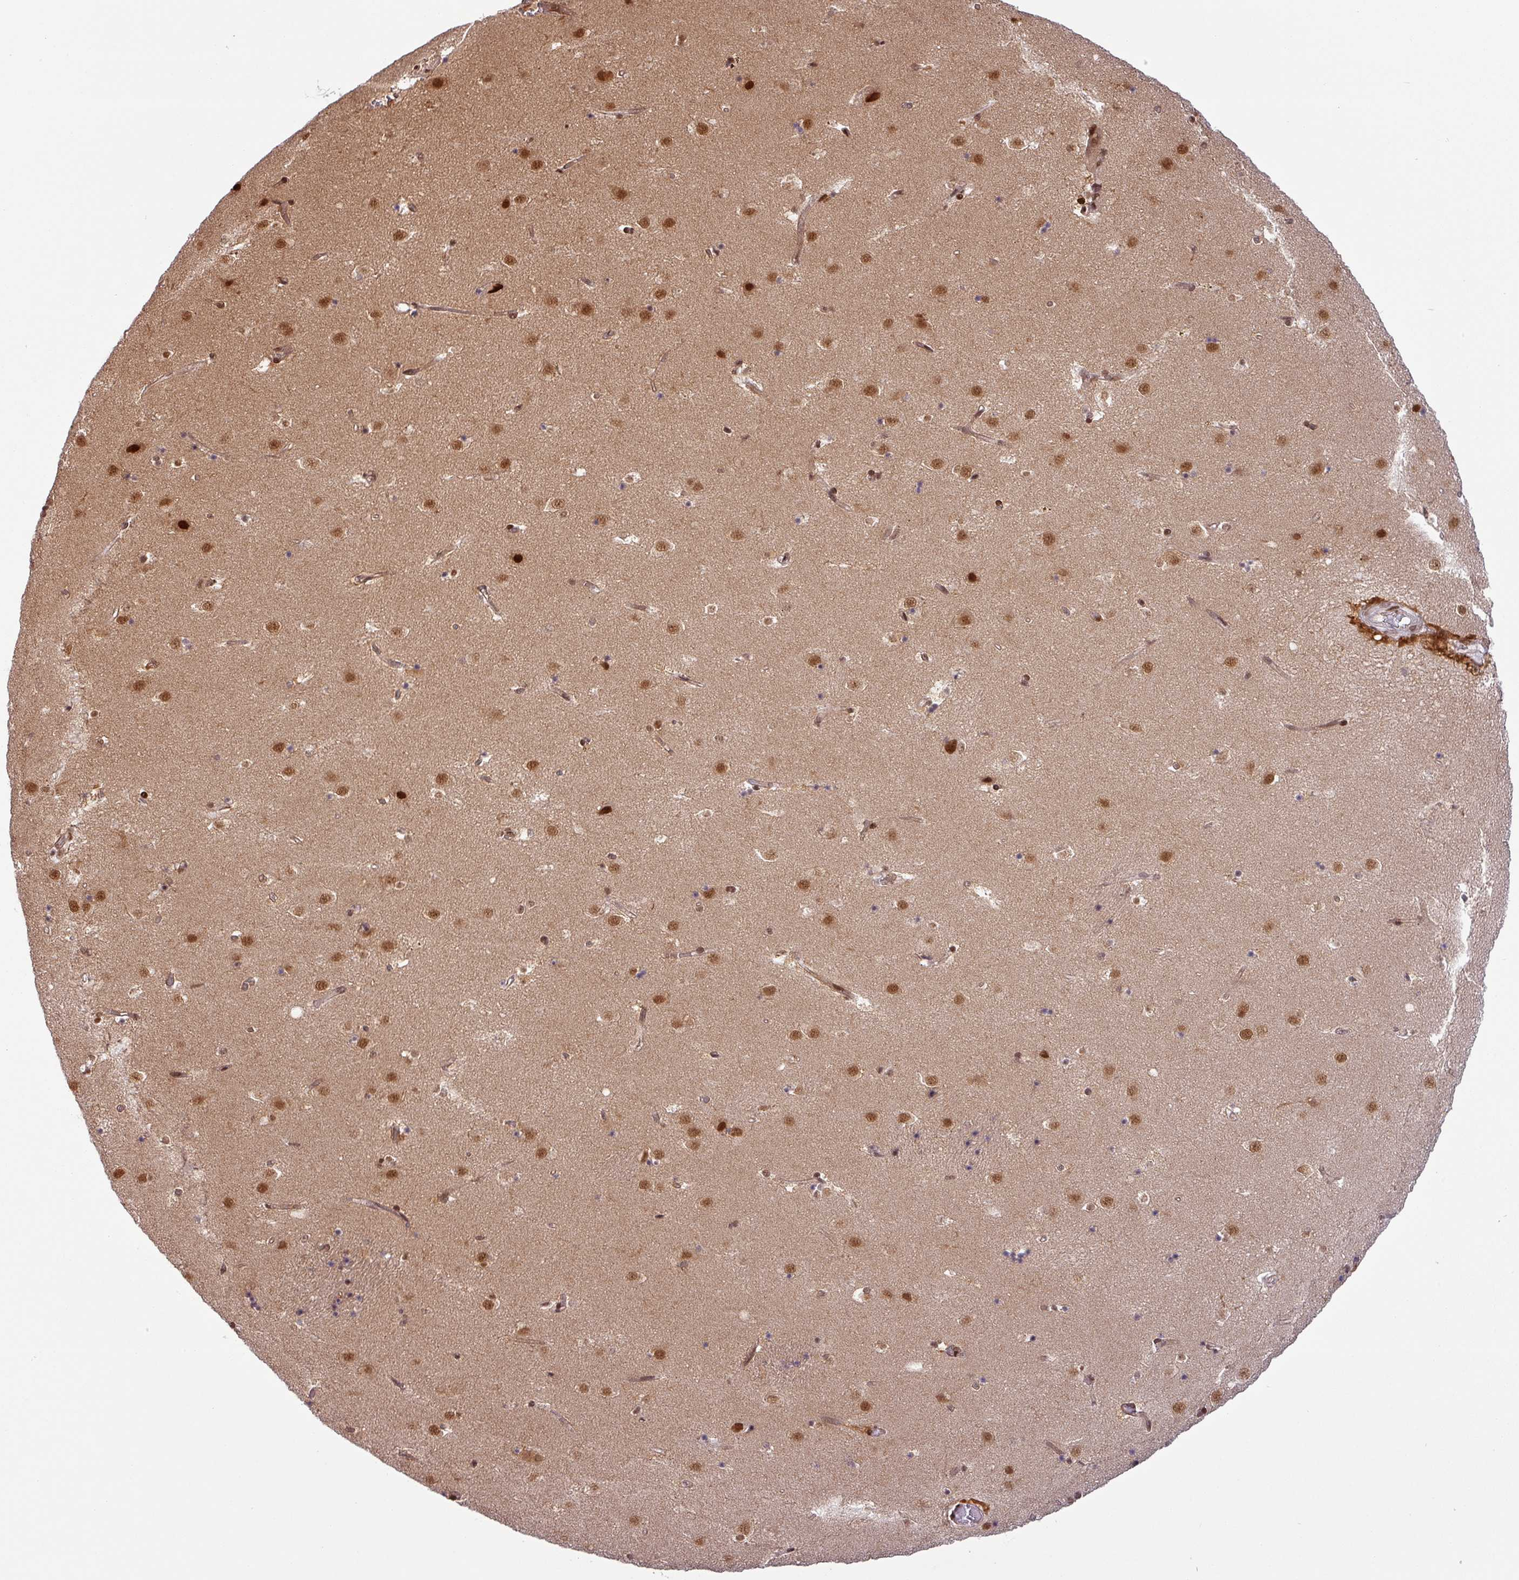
{"staining": {"intensity": "moderate", "quantity": ">75%", "location": "nuclear"}, "tissue": "caudate", "cell_type": "Glial cells", "image_type": "normal", "snomed": [{"axis": "morphology", "description": "Normal tissue, NOS"}, {"axis": "topography", "description": "Lateral ventricle wall"}], "caption": "The micrograph exhibits staining of benign caudate, revealing moderate nuclear protein positivity (brown color) within glial cells. (brown staining indicates protein expression, while blue staining denotes nuclei).", "gene": "SRSF2", "patient": {"sex": "male", "age": 58}}